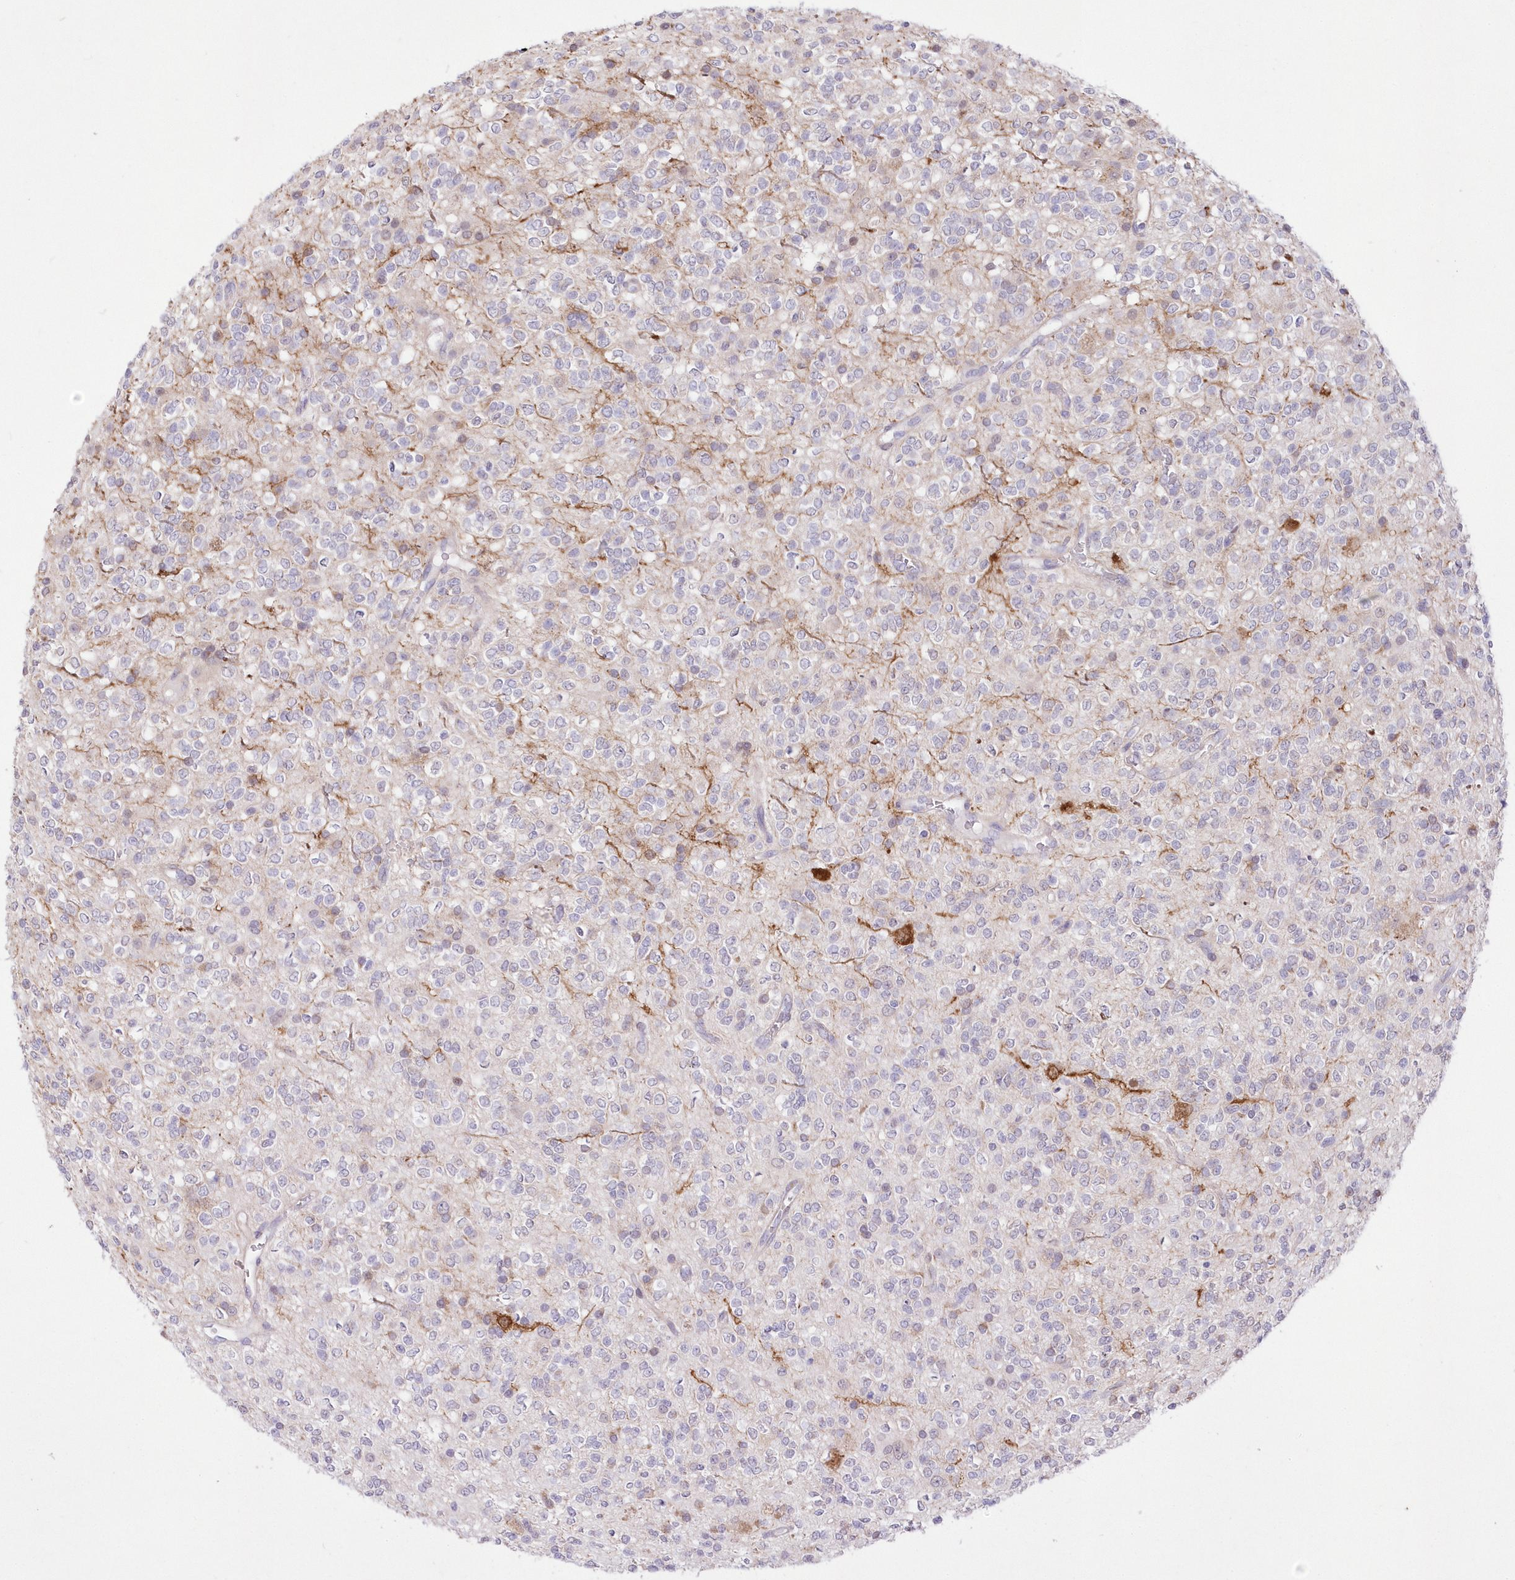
{"staining": {"intensity": "negative", "quantity": "none", "location": "none"}, "tissue": "glioma", "cell_type": "Tumor cells", "image_type": "cancer", "snomed": [{"axis": "morphology", "description": "Glioma, malignant, High grade"}, {"axis": "topography", "description": "Brain"}], "caption": "An image of human glioma is negative for staining in tumor cells.", "gene": "FAM241B", "patient": {"sex": "male", "age": 34}}